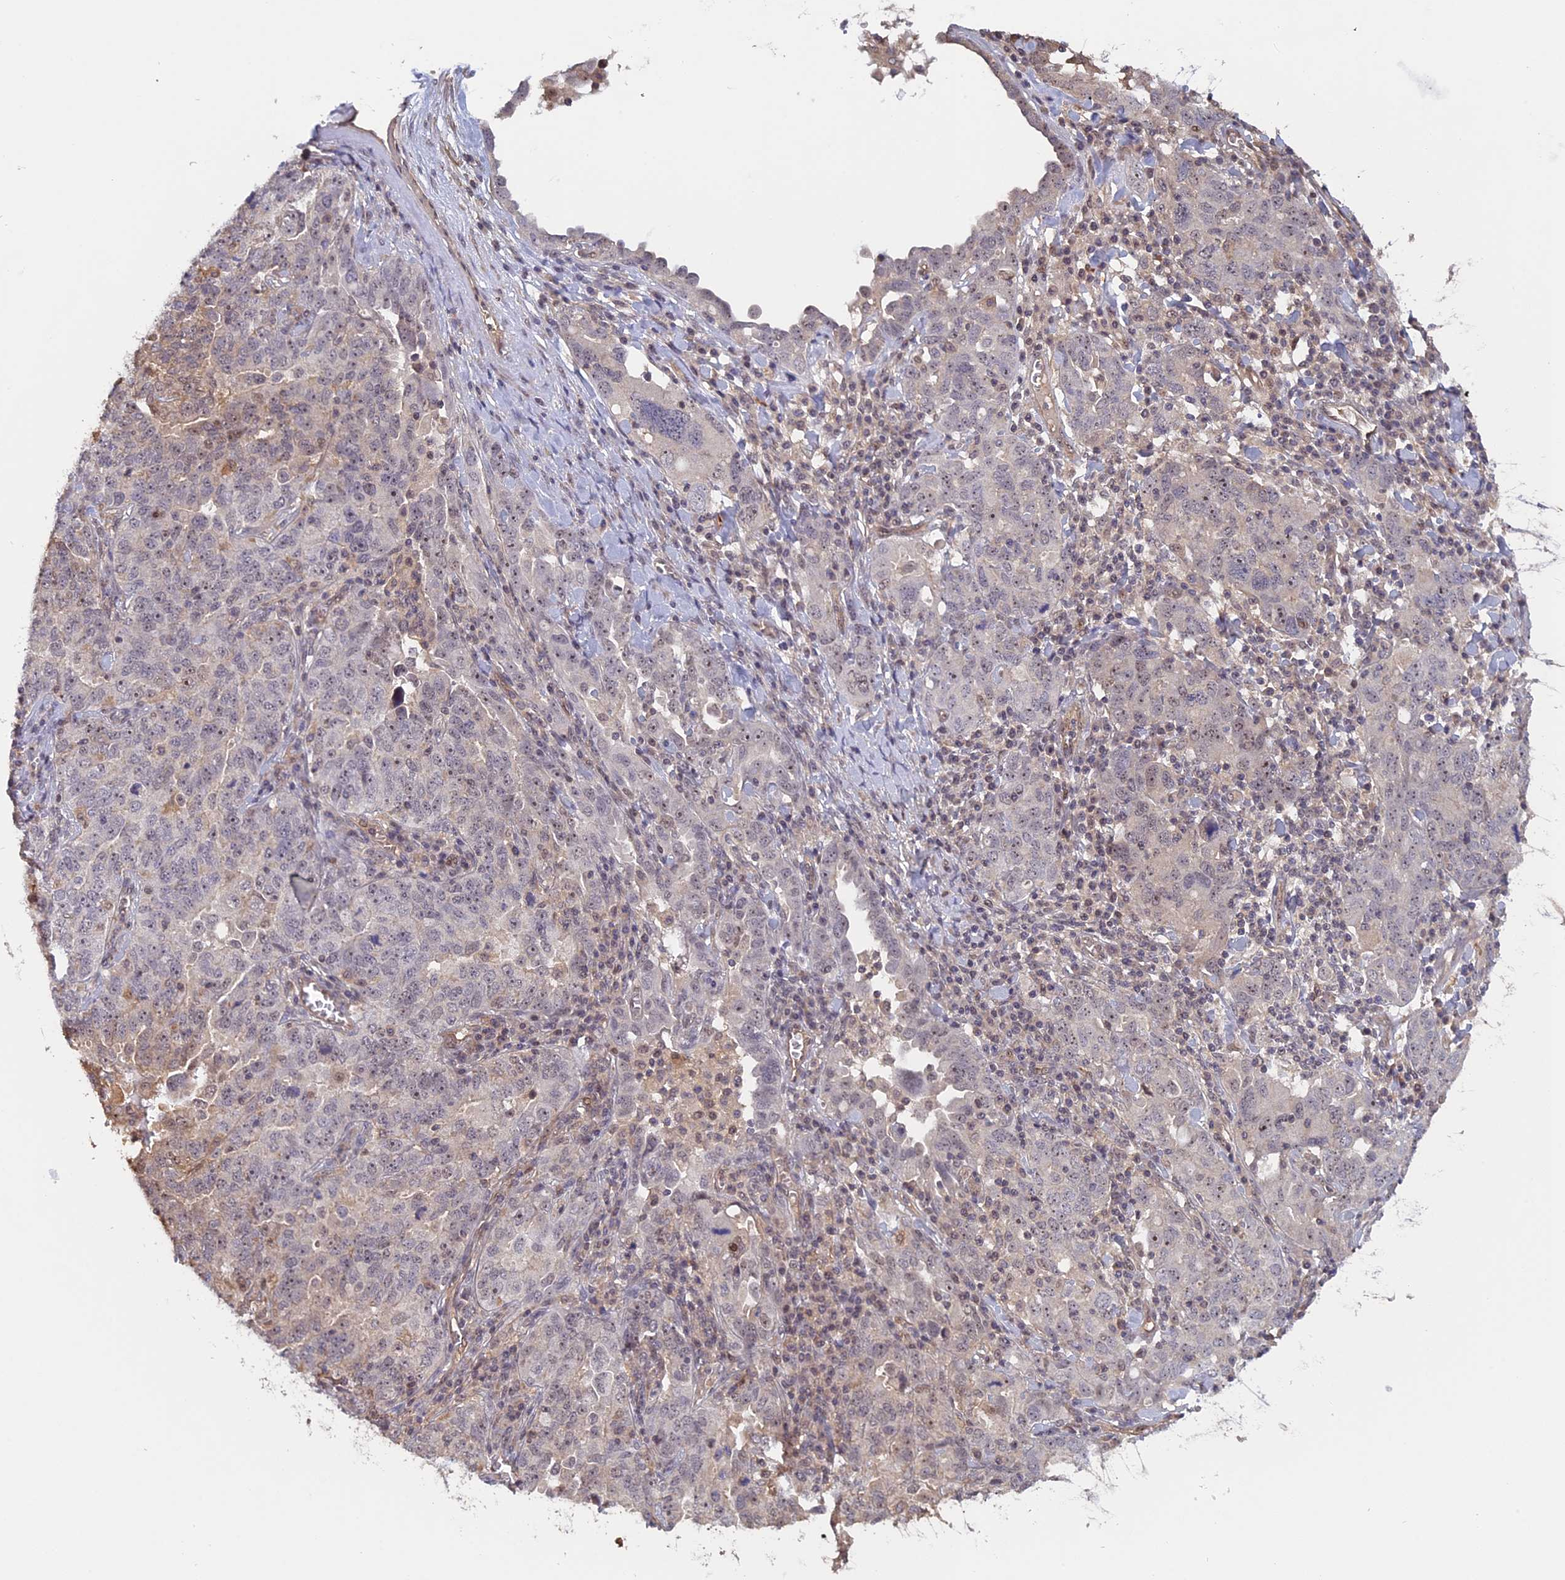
{"staining": {"intensity": "weak", "quantity": "25%-75%", "location": "nuclear"}, "tissue": "ovarian cancer", "cell_type": "Tumor cells", "image_type": "cancer", "snomed": [{"axis": "morphology", "description": "Carcinoma, endometroid"}, {"axis": "topography", "description": "Ovary"}], "caption": "Protein staining of ovarian endometroid carcinoma tissue reveals weak nuclear expression in about 25%-75% of tumor cells.", "gene": "FAM98C", "patient": {"sex": "female", "age": 62}}